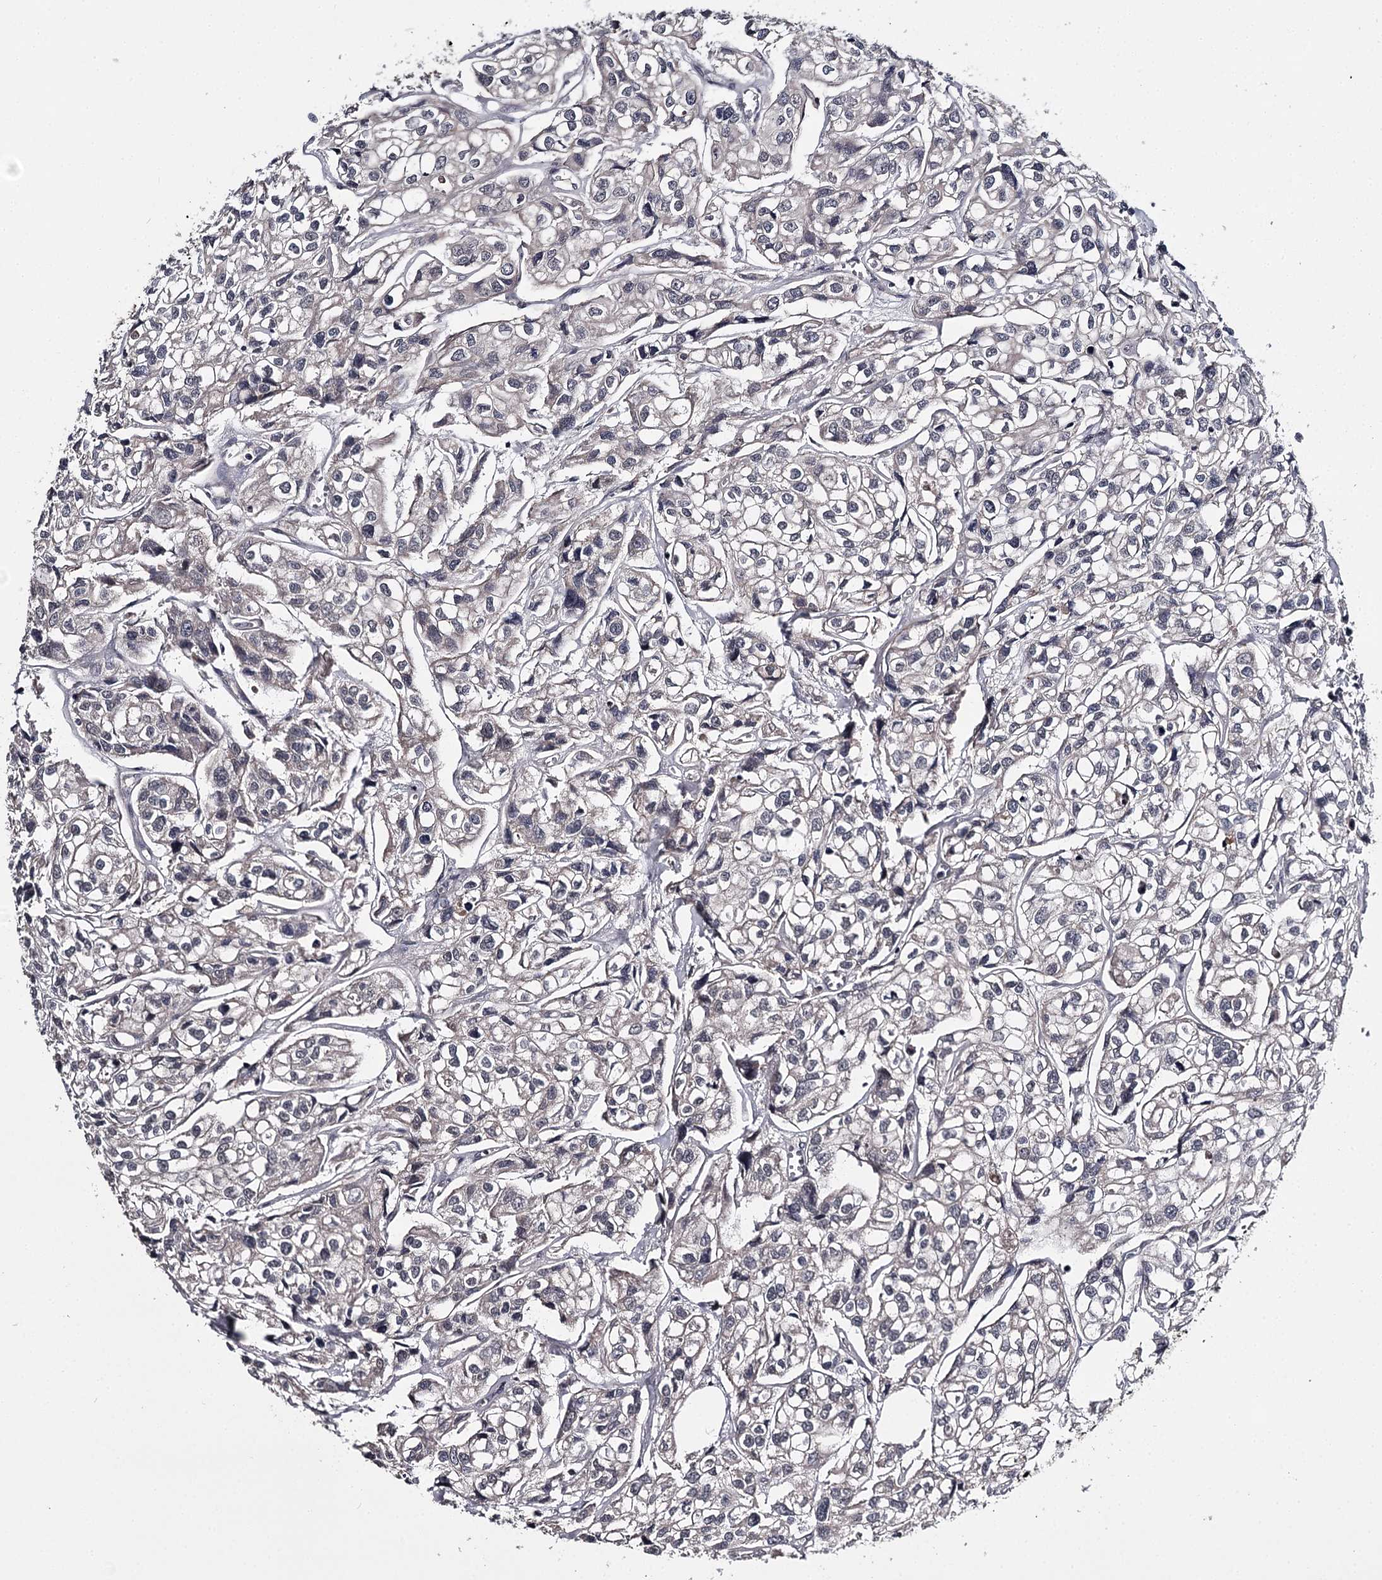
{"staining": {"intensity": "negative", "quantity": "none", "location": "none"}, "tissue": "urothelial cancer", "cell_type": "Tumor cells", "image_type": "cancer", "snomed": [{"axis": "morphology", "description": "Urothelial carcinoma, High grade"}, {"axis": "topography", "description": "Urinary bladder"}], "caption": "High power microscopy image of an IHC histopathology image of high-grade urothelial carcinoma, revealing no significant positivity in tumor cells.", "gene": "CWF19L2", "patient": {"sex": "male", "age": 67}}